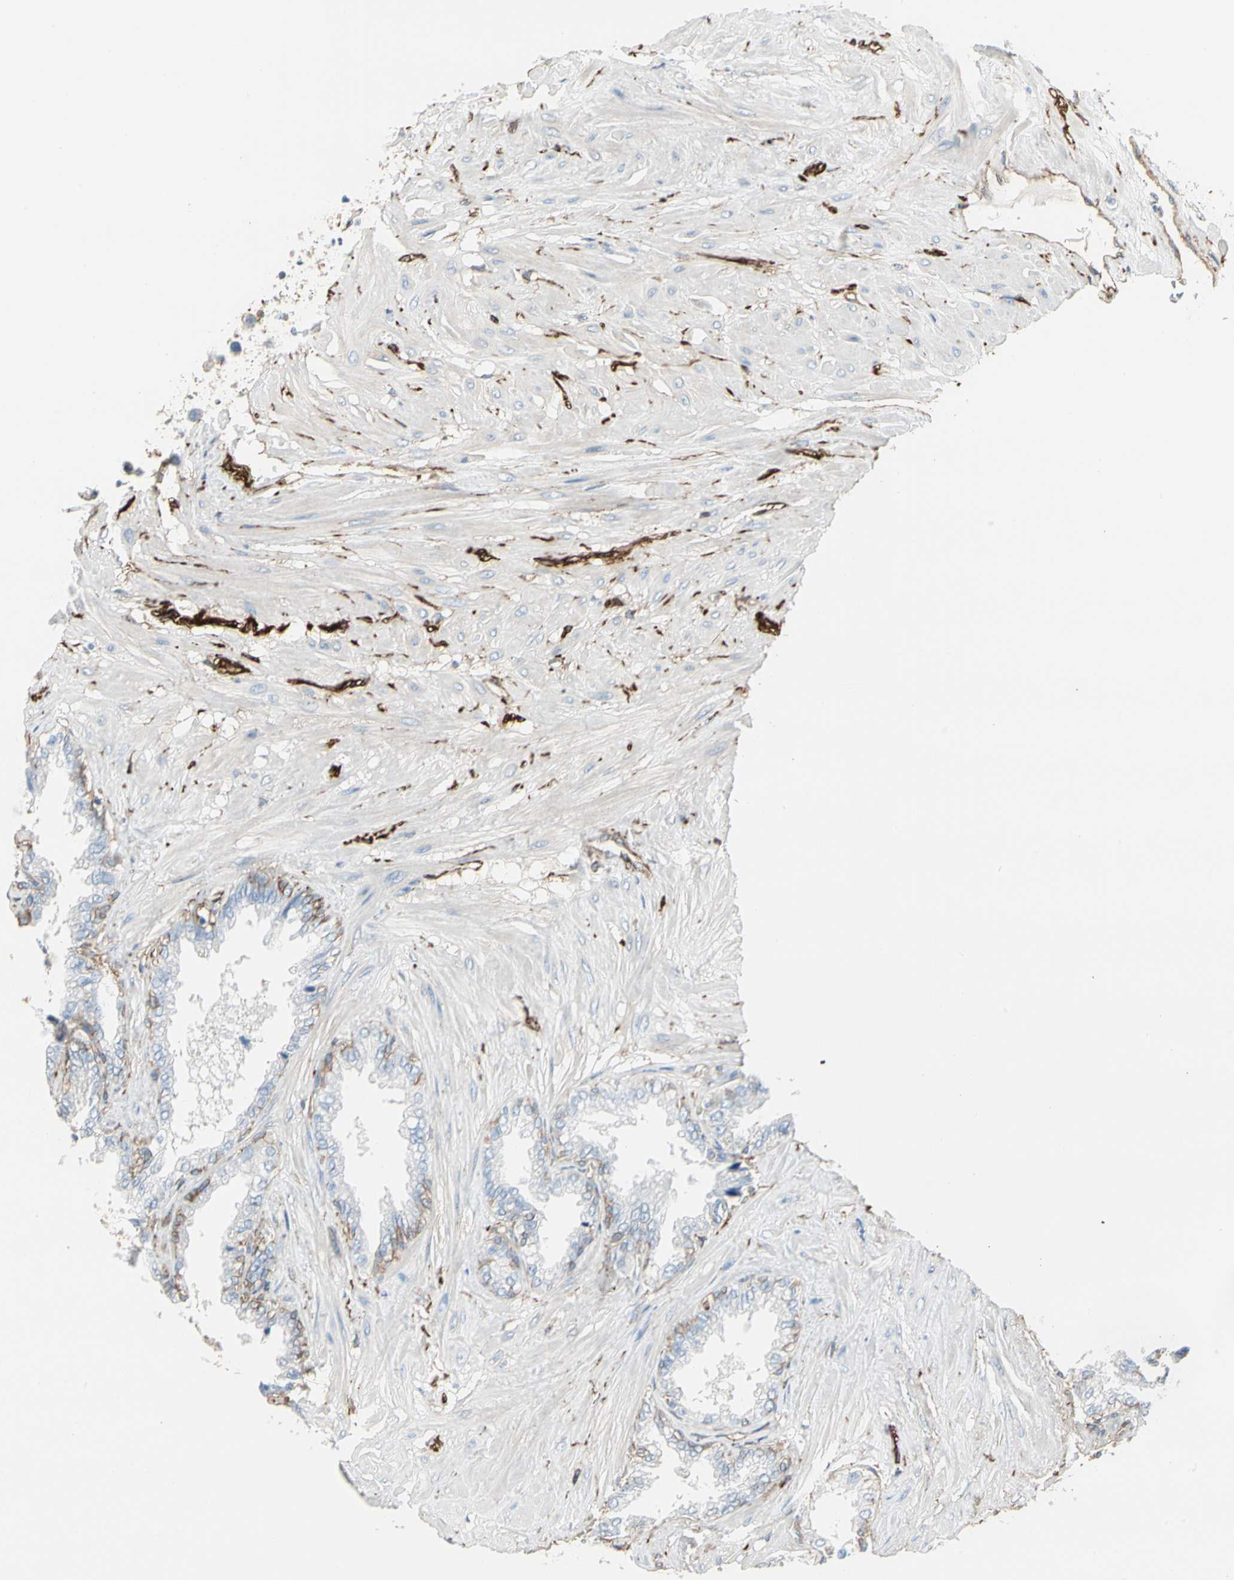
{"staining": {"intensity": "moderate", "quantity": "<25%", "location": "cytoplasmic/membranous"}, "tissue": "seminal vesicle", "cell_type": "Glandular cells", "image_type": "normal", "snomed": [{"axis": "morphology", "description": "Normal tissue, NOS"}, {"axis": "topography", "description": "Seminal veicle"}], "caption": "A histopathology image of human seminal vesicle stained for a protein shows moderate cytoplasmic/membranous brown staining in glandular cells. (IHC, brightfield microscopy, high magnification).", "gene": "EPB41L2", "patient": {"sex": "male", "age": 46}}